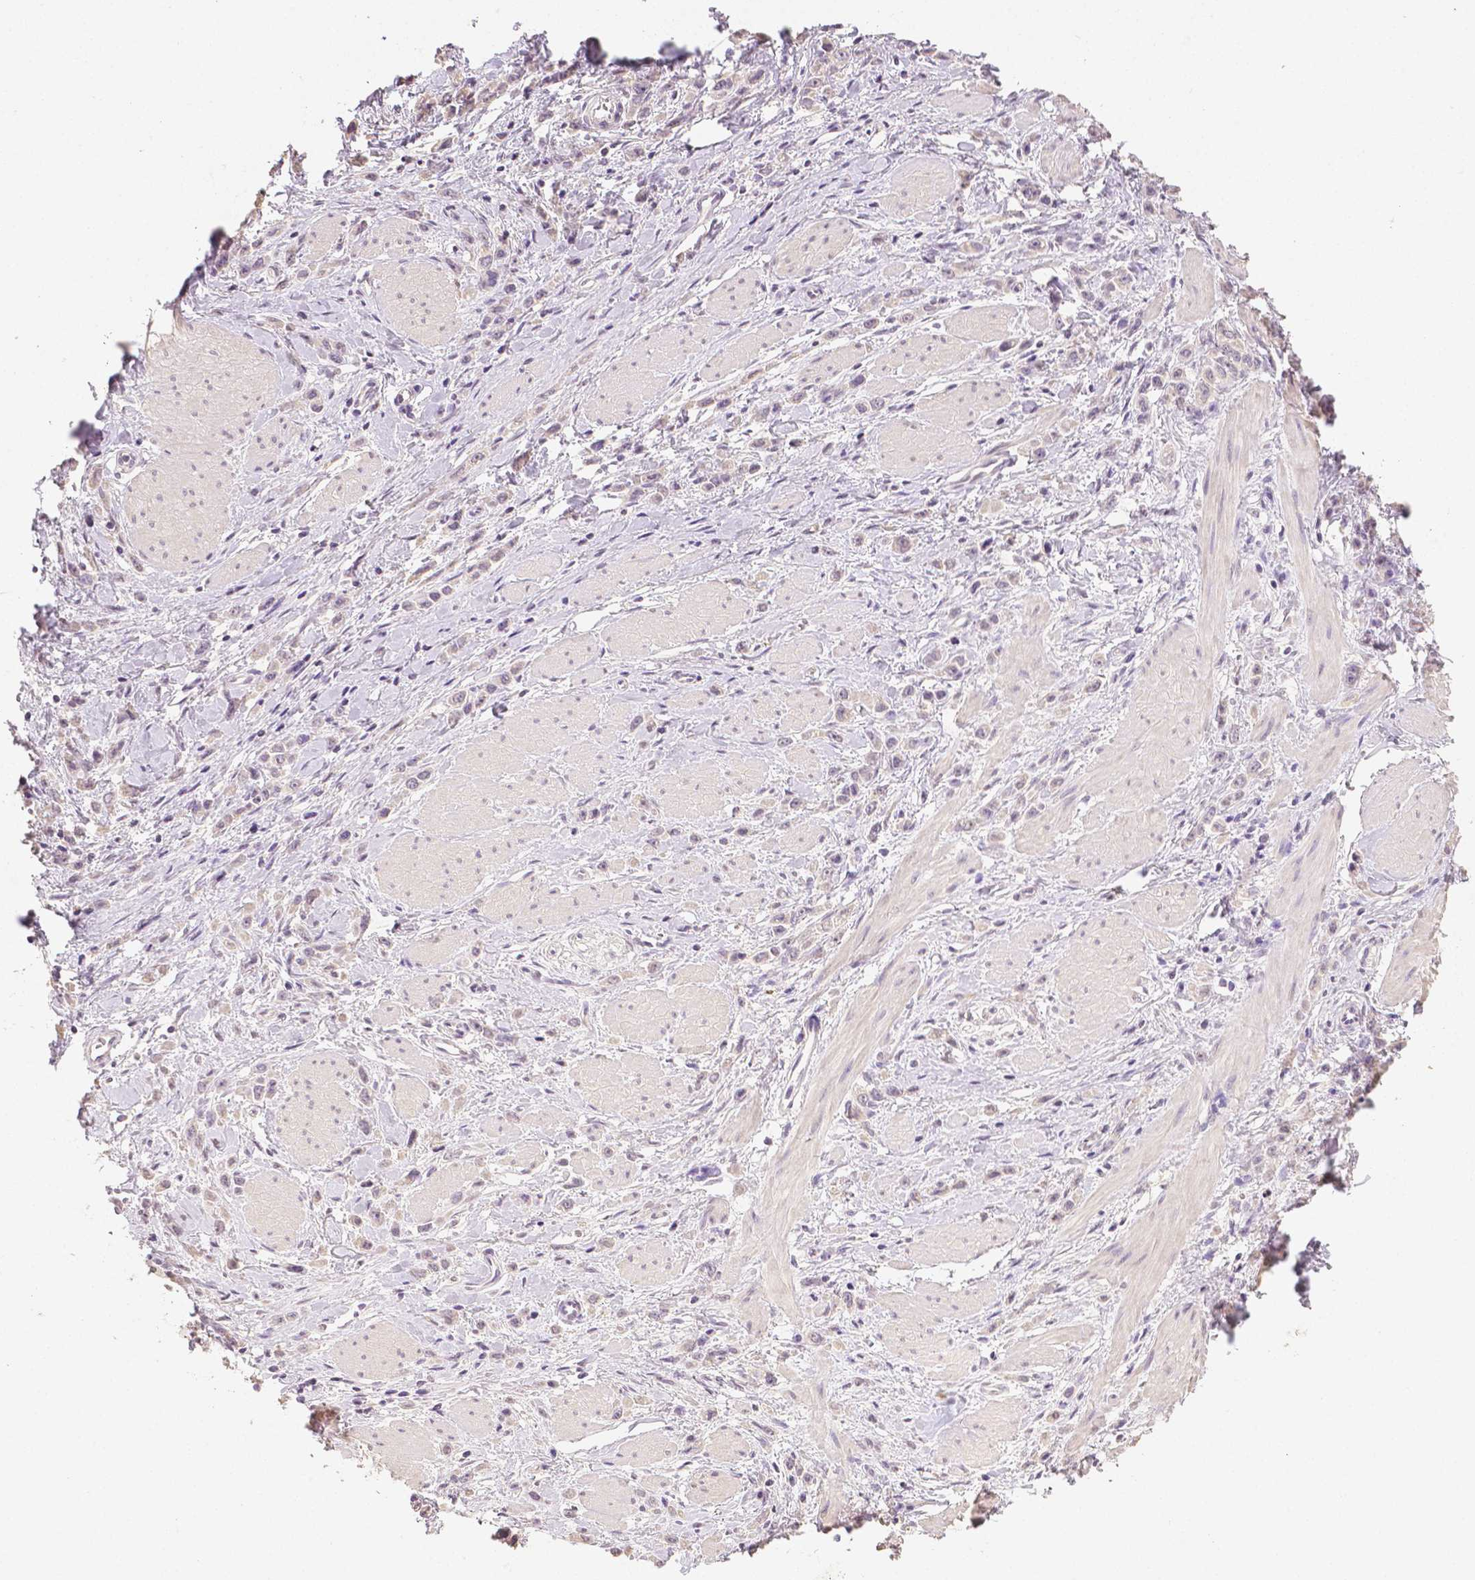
{"staining": {"intensity": "weak", "quantity": "<25%", "location": "cytoplasmic/membranous"}, "tissue": "stomach cancer", "cell_type": "Tumor cells", "image_type": "cancer", "snomed": [{"axis": "morphology", "description": "Adenocarcinoma, NOS"}, {"axis": "topography", "description": "Stomach"}], "caption": "IHC of stomach adenocarcinoma shows no staining in tumor cells.", "gene": "TGM1", "patient": {"sex": "male", "age": 47}}